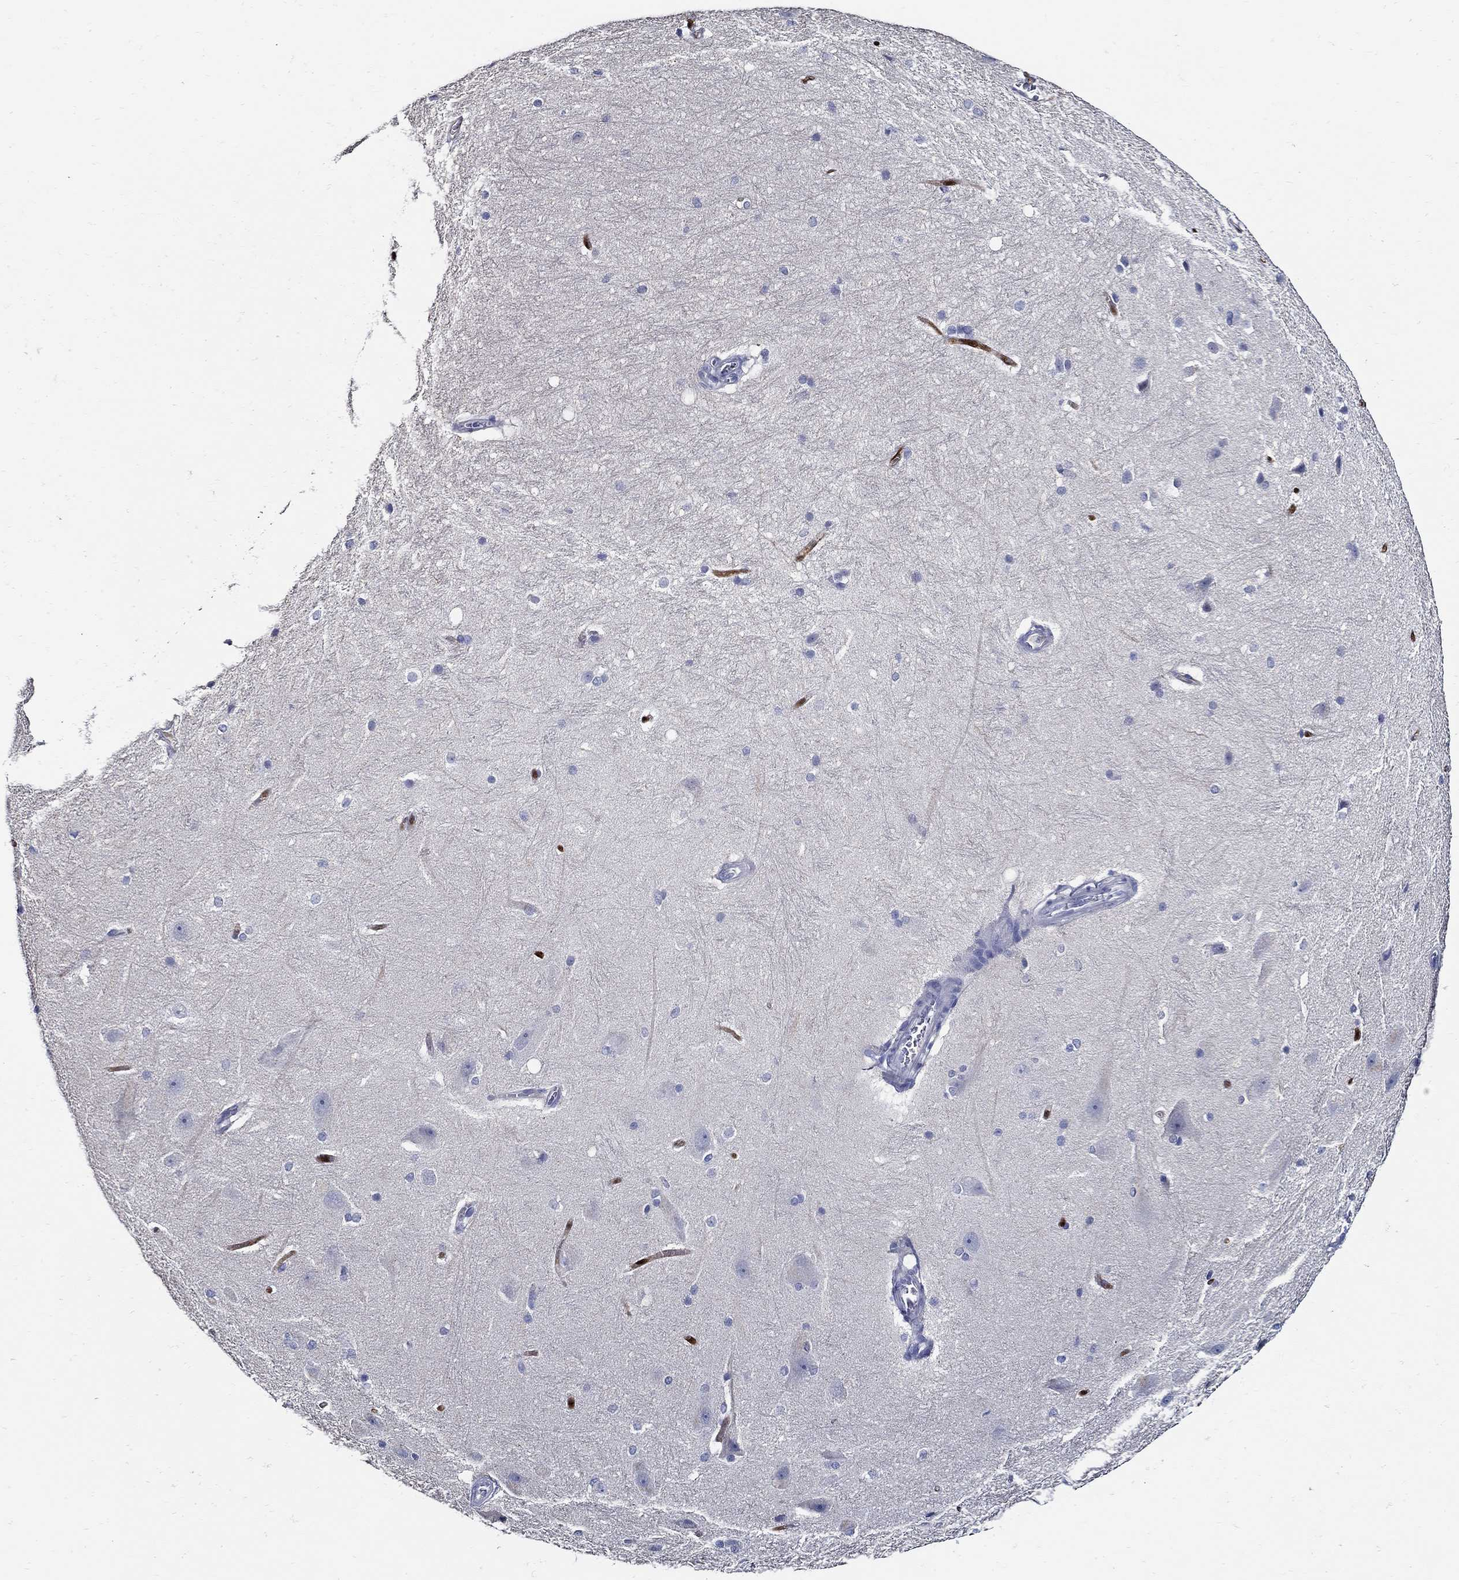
{"staining": {"intensity": "negative", "quantity": "none", "location": "none"}, "tissue": "hippocampus", "cell_type": "Glial cells", "image_type": "normal", "snomed": [{"axis": "morphology", "description": "Normal tissue, NOS"}, {"axis": "topography", "description": "Cerebral cortex"}, {"axis": "topography", "description": "Hippocampus"}], "caption": "IHC histopathology image of benign hippocampus stained for a protein (brown), which shows no expression in glial cells.", "gene": "PRX", "patient": {"sex": "female", "age": 19}}